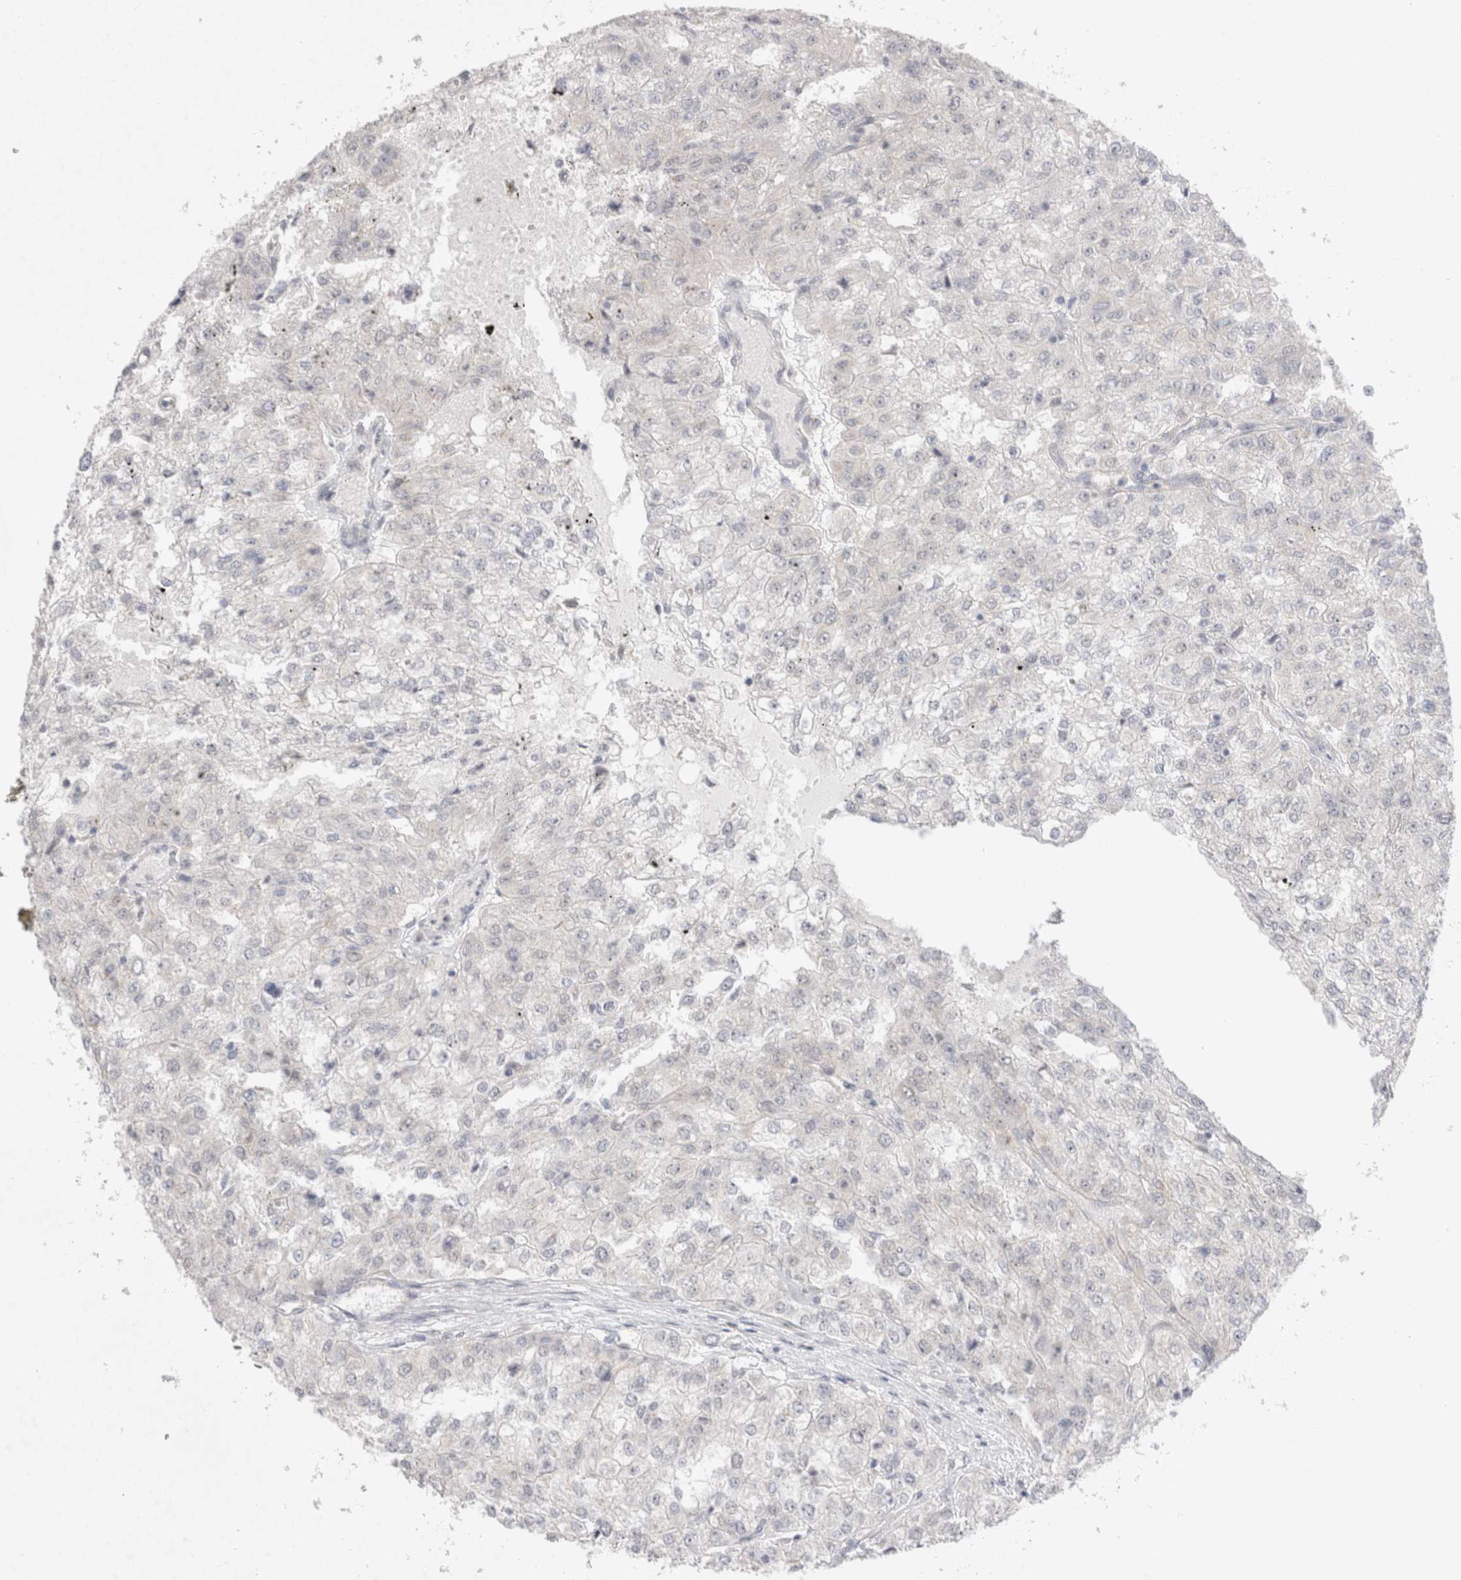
{"staining": {"intensity": "negative", "quantity": "none", "location": "none"}, "tissue": "renal cancer", "cell_type": "Tumor cells", "image_type": "cancer", "snomed": [{"axis": "morphology", "description": "Adenocarcinoma, NOS"}, {"axis": "topography", "description": "Kidney"}], "caption": "Immunohistochemistry micrograph of human adenocarcinoma (renal) stained for a protein (brown), which shows no positivity in tumor cells.", "gene": "BICD2", "patient": {"sex": "female", "age": 54}}